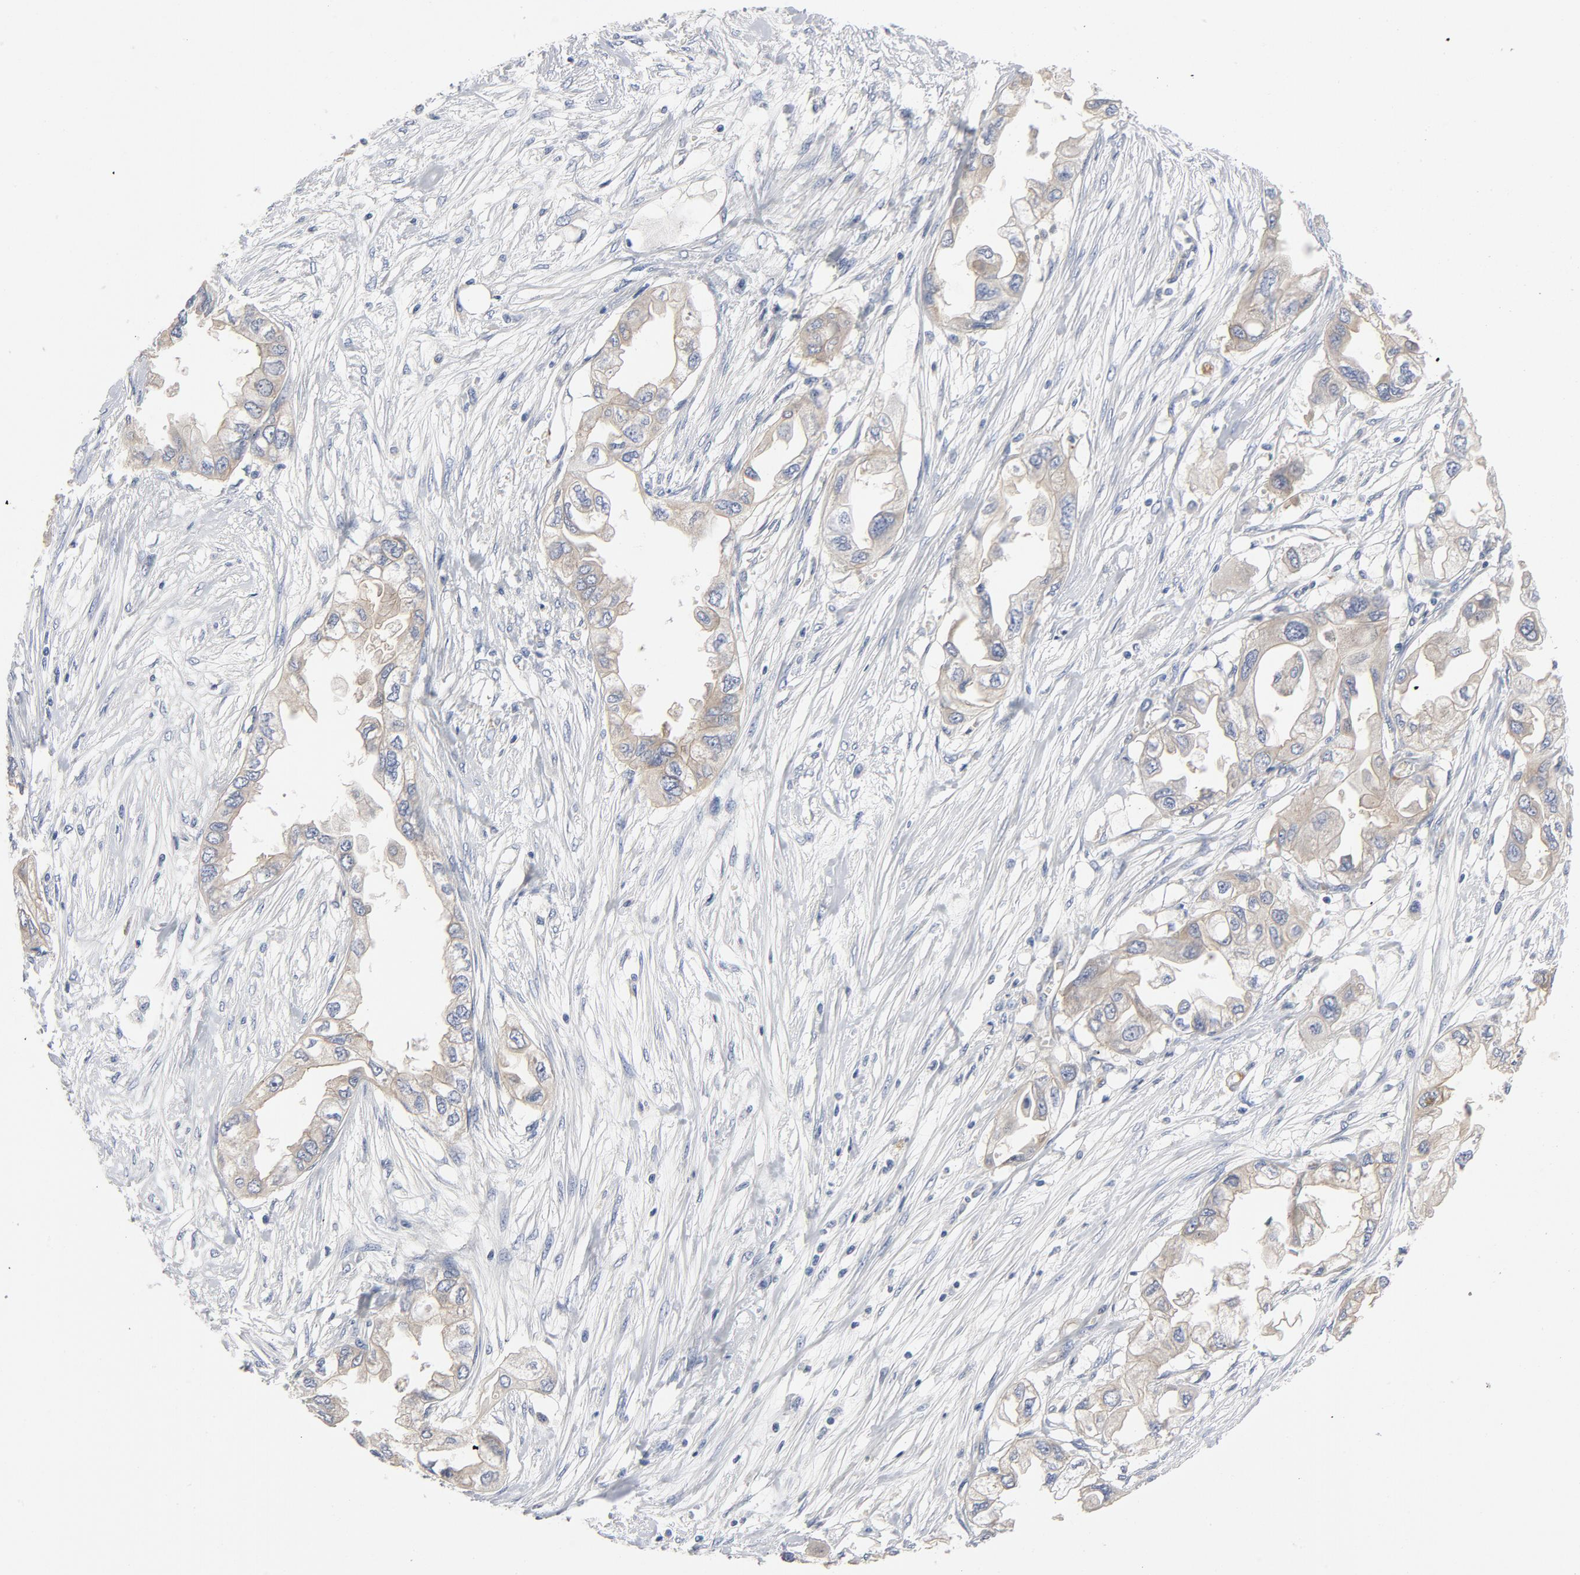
{"staining": {"intensity": "weak", "quantity": "<25%", "location": "cytoplasmic/membranous"}, "tissue": "endometrial cancer", "cell_type": "Tumor cells", "image_type": "cancer", "snomed": [{"axis": "morphology", "description": "Adenocarcinoma, NOS"}, {"axis": "topography", "description": "Endometrium"}], "caption": "High power microscopy image of an IHC image of endometrial cancer (adenocarcinoma), revealing no significant expression in tumor cells.", "gene": "SRC", "patient": {"sex": "female", "age": 67}}